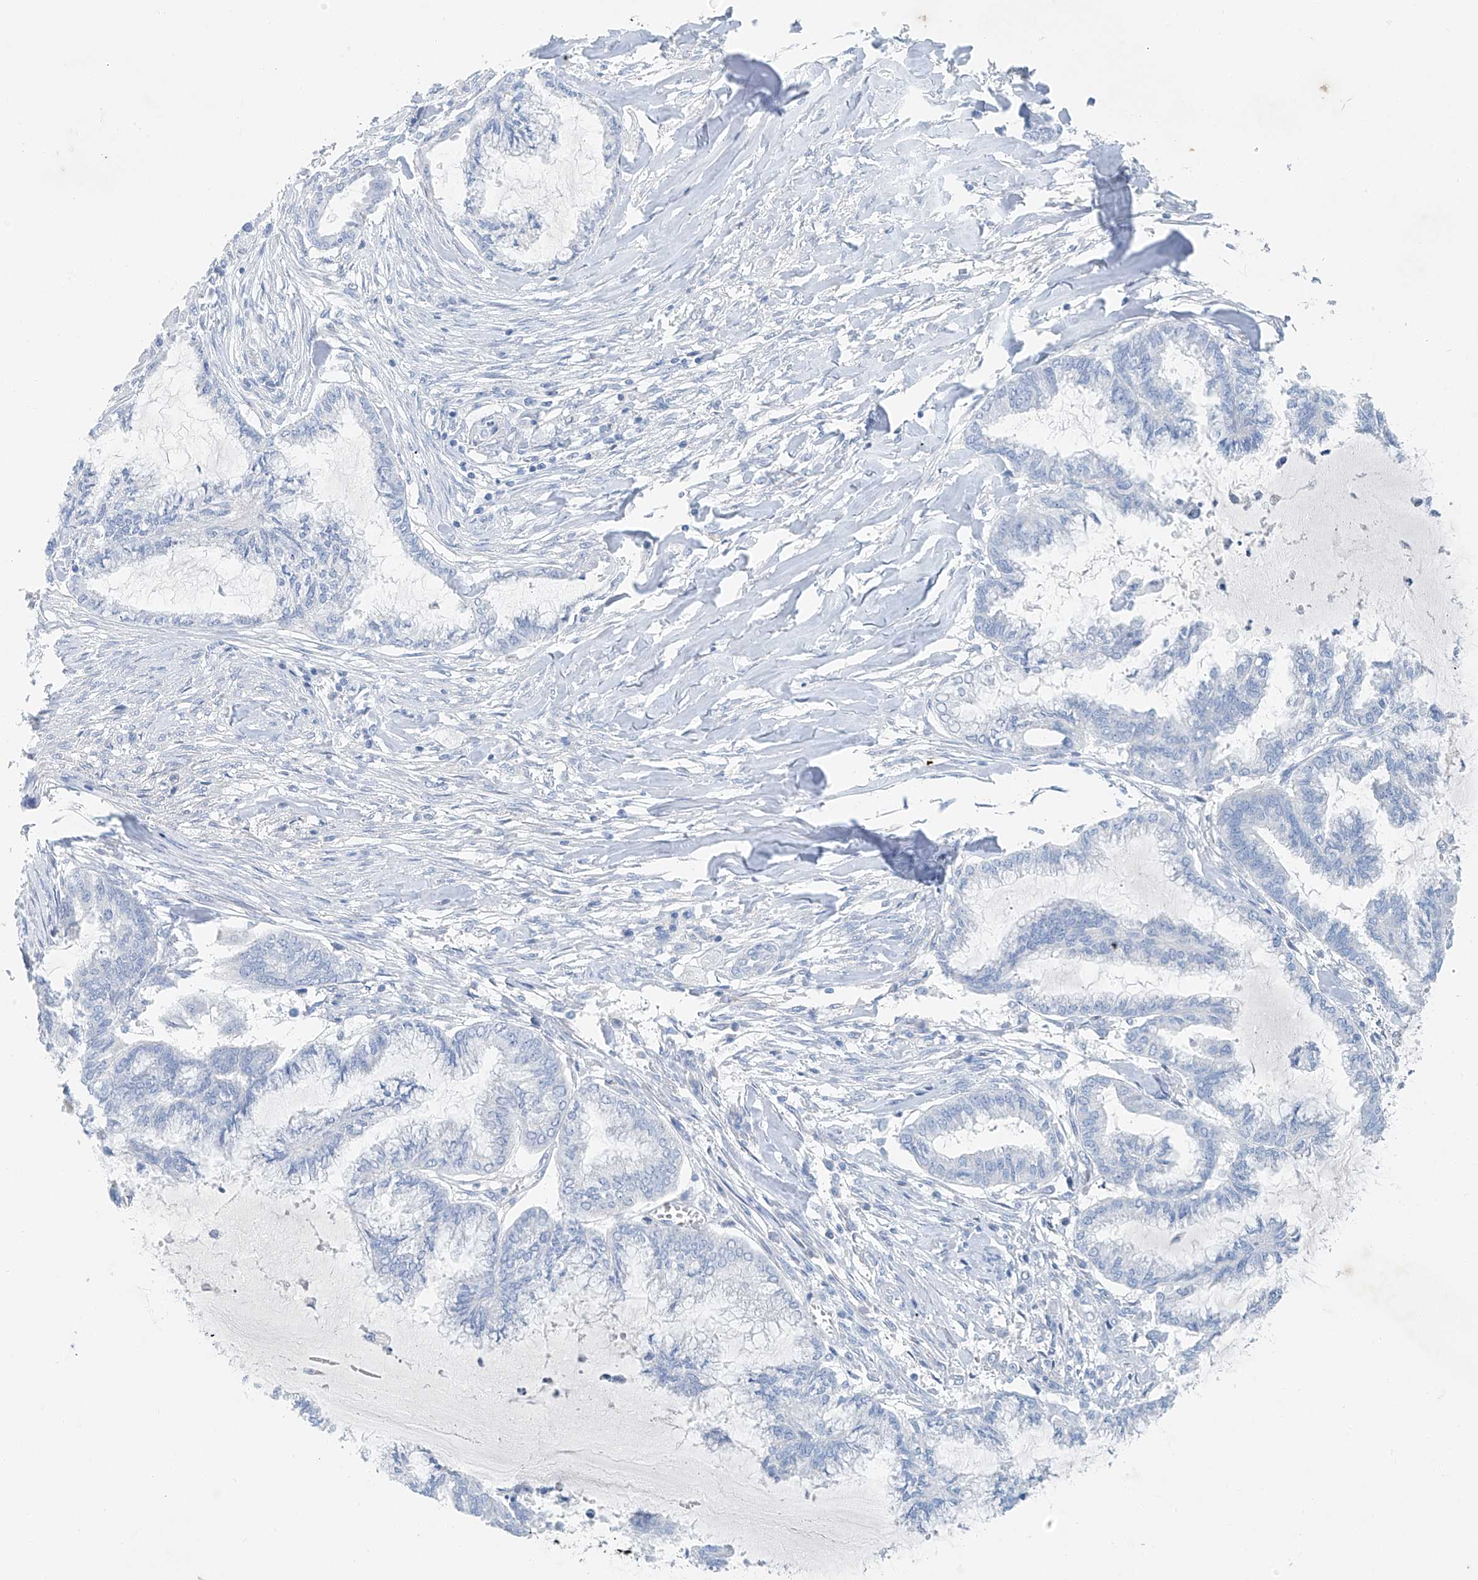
{"staining": {"intensity": "negative", "quantity": "none", "location": "none"}, "tissue": "endometrial cancer", "cell_type": "Tumor cells", "image_type": "cancer", "snomed": [{"axis": "morphology", "description": "Adenocarcinoma, NOS"}, {"axis": "topography", "description": "Endometrium"}], "caption": "An IHC photomicrograph of endometrial cancer (adenocarcinoma) is shown. There is no staining in tumor cells of endometrial cancer (adenocarcinoma).", "gene": "C1orf87", "patient": {"sex": "female", "age": 86}}